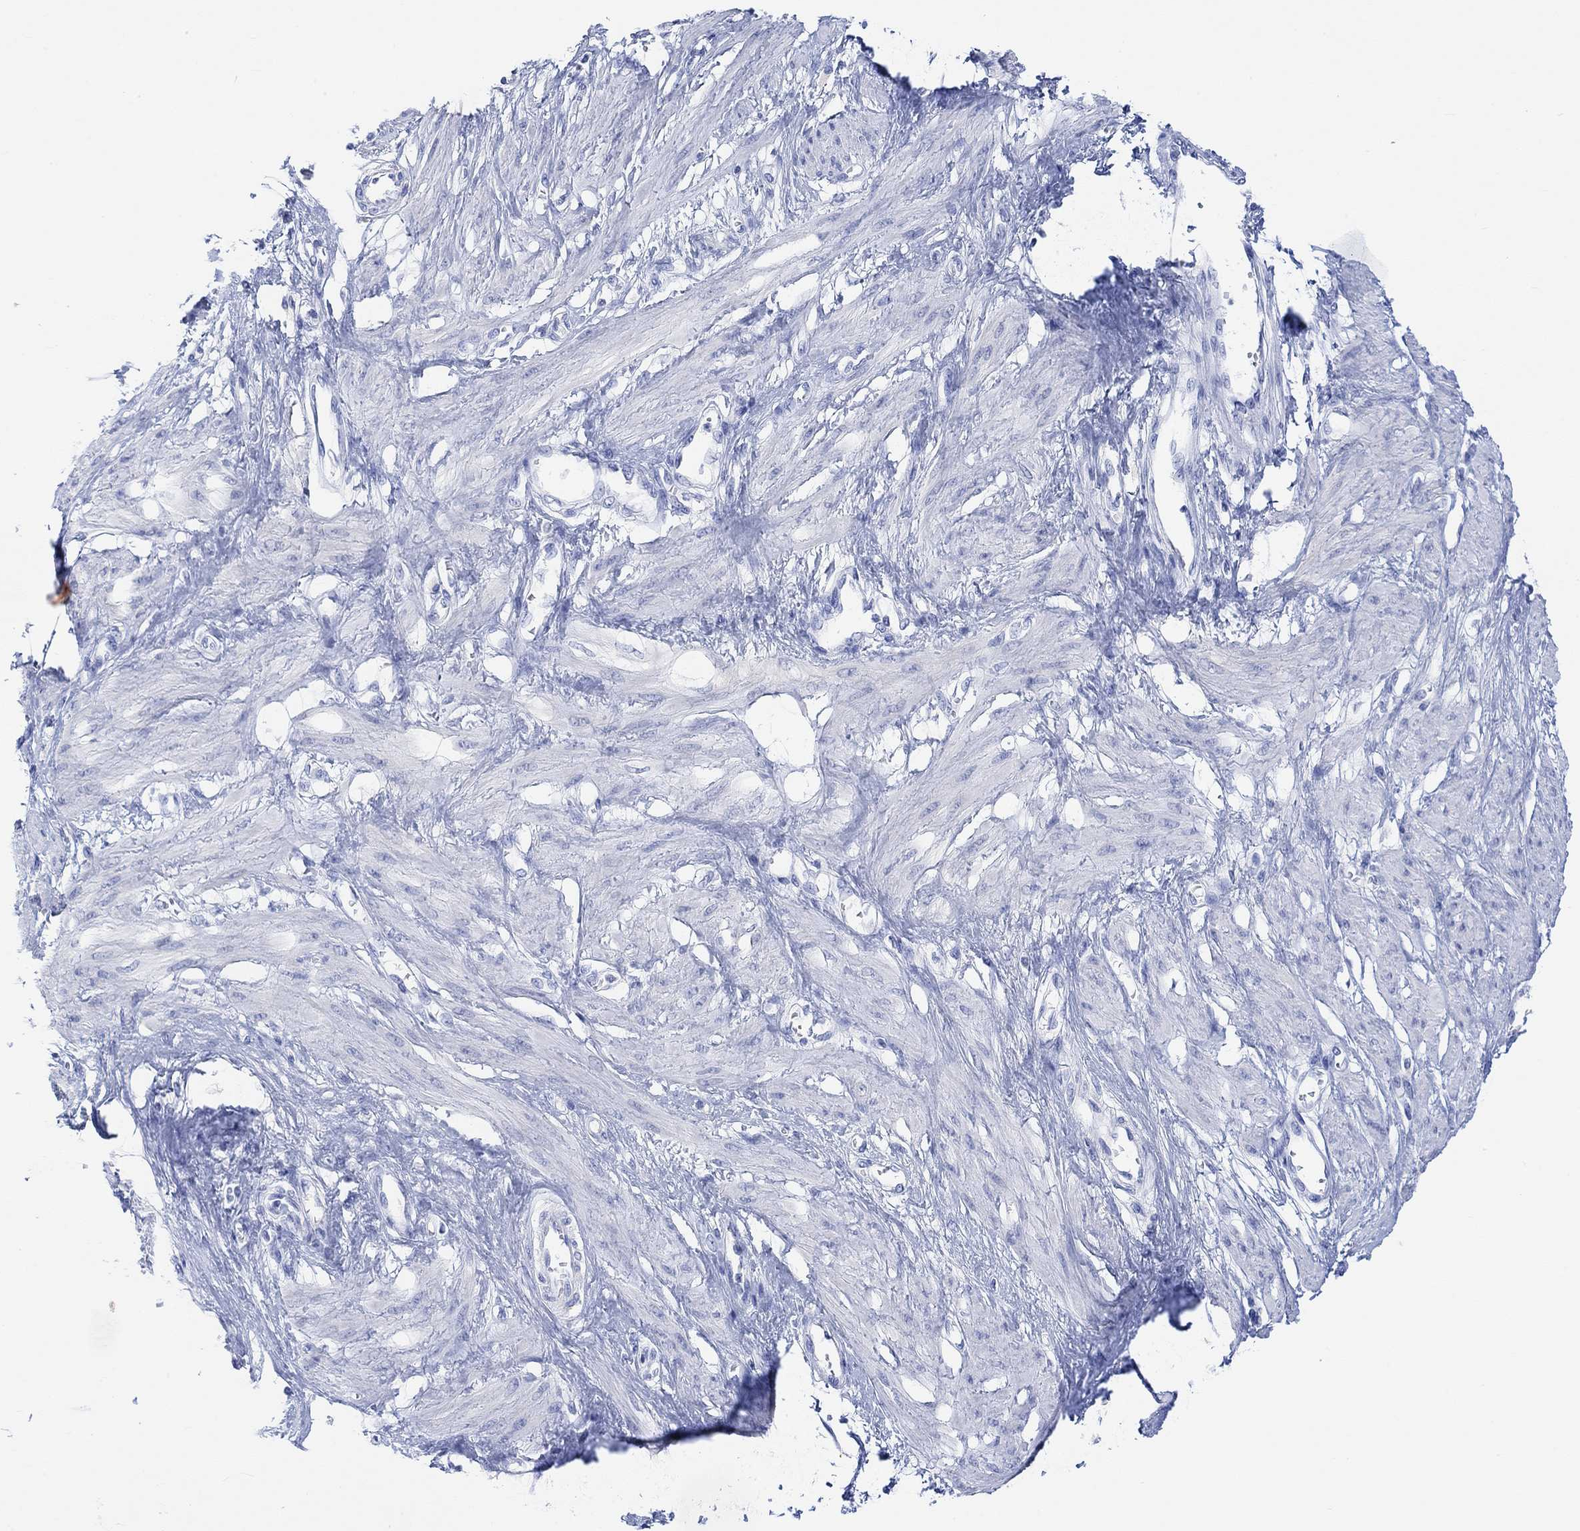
{"staining": {"intensity": "negative", "quantity": "none", "location": "none"}, "tissue": "smooth muscle", "cell_type": "Smooth muscle cells", "image_type": "normal", "snomed": [{"axis": "morphology", "description": "Normal tissue, NOS"}, {"axis": "topography", "description": "Smooth muscle"}, {"axis": "topography", "description": "Uterus"}], "caption": "There is no significant positivity in smooth muscle cells of smooth muscle. (Brightfield microscopy of DAB (3,3'-diaminobenzidine) IHC at high magnification).", "gene": "CALCA", "patient": {"sex": "female", "age": 39}}